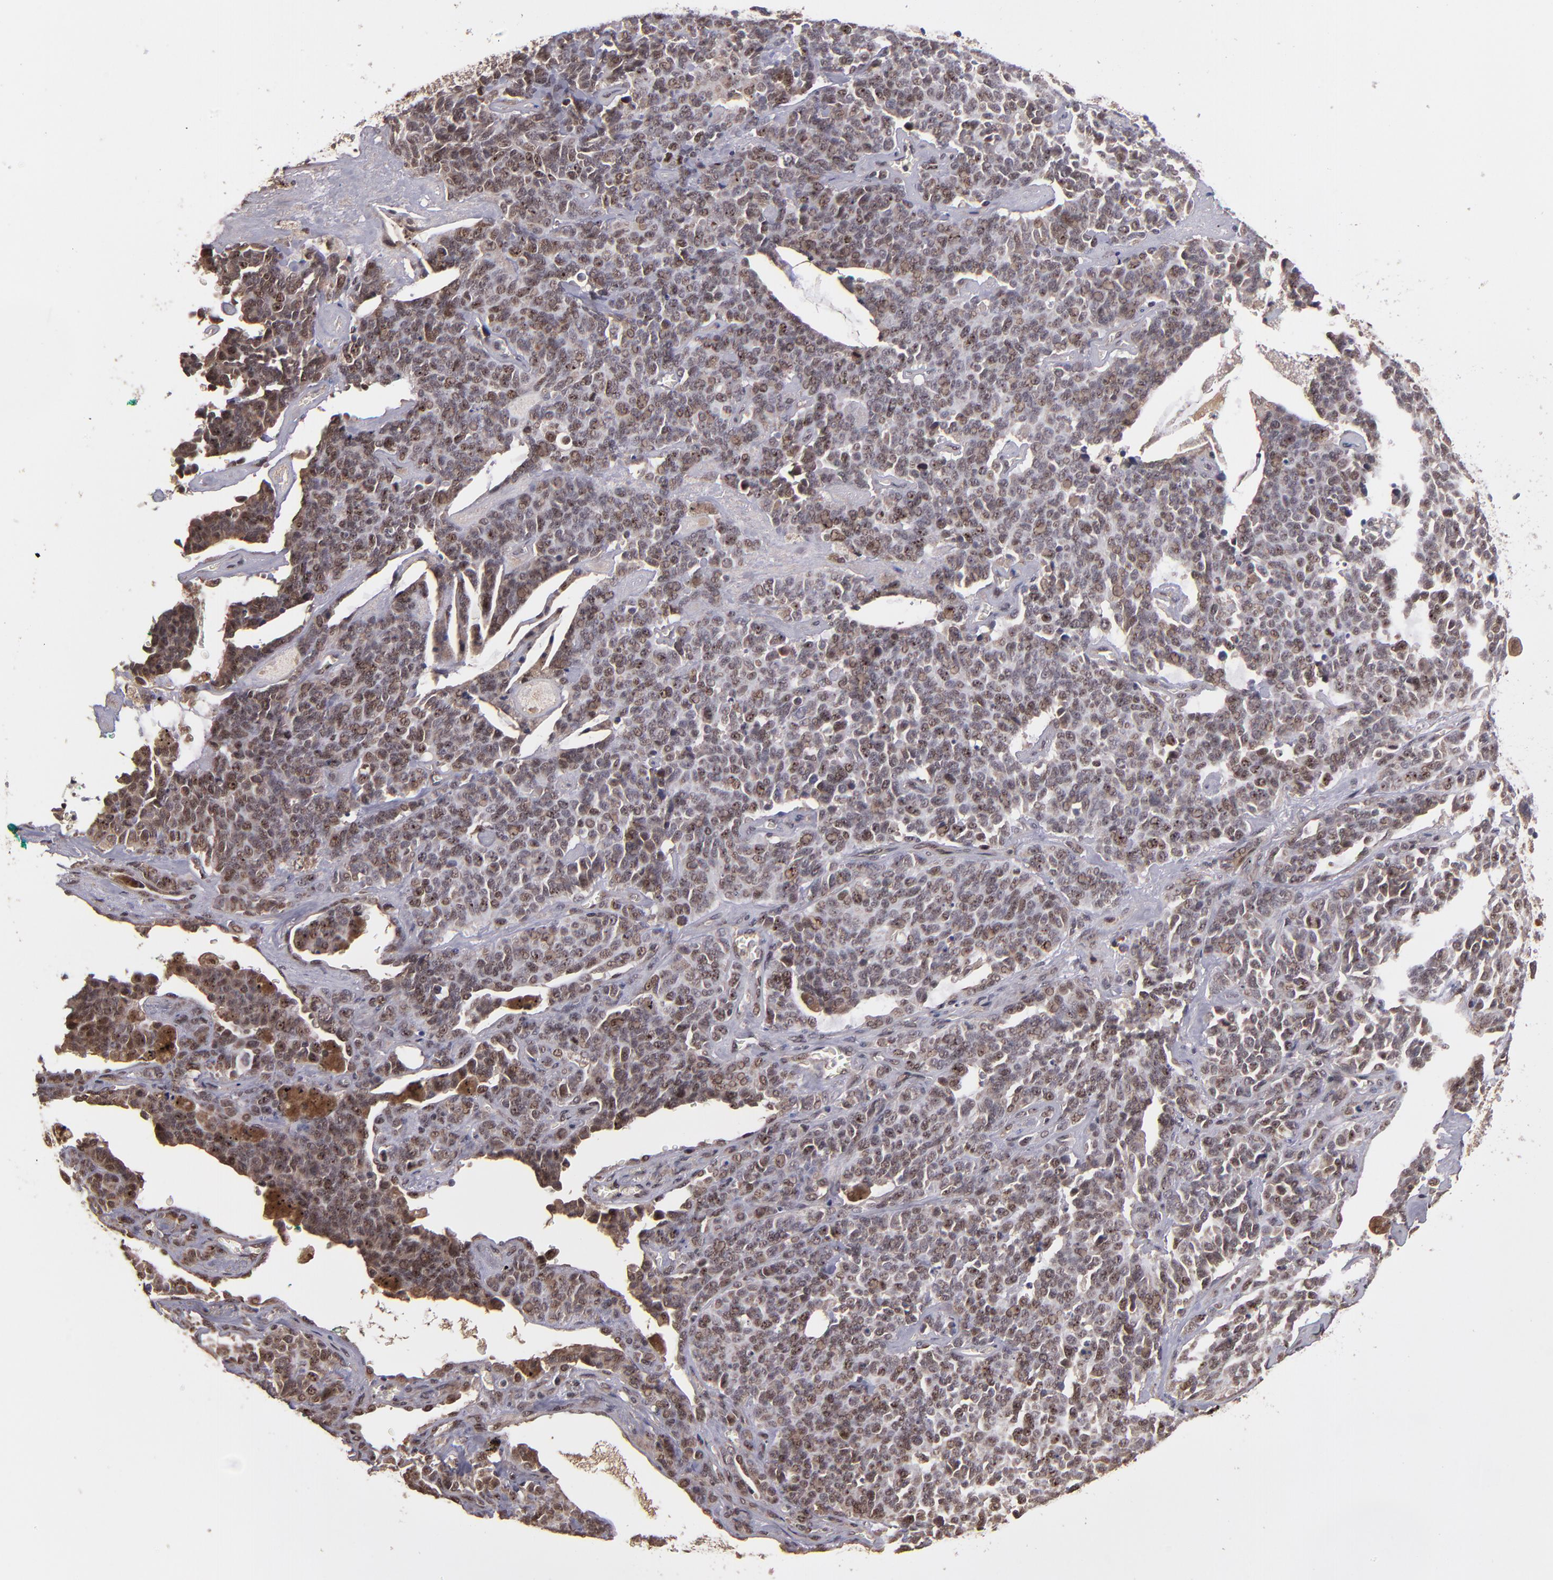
{"staining": {"intensity": "weak", "quantity": "25%-75%", "location": "nuclear"}, "tissue": "lung cancer", "cell_type": "Tumor cells", "image_type": "cancer", "snomed": [{"axis": "morphology", "description": "Neoplasm, malignant, NOS"}, {"axis": "topography", "description": "Lung"}], "caption": "An immunohistochemistry photomicrograph of tumor tissue is shown. Protein staining in brown highlights weak nuclear positivity in lung cancer within tumor cells. (brown staining indicates protein expression, while blue staining denotes nuclei).", "gene": "ABHD12B", "patient": {"sex": "female", "age": 58}}